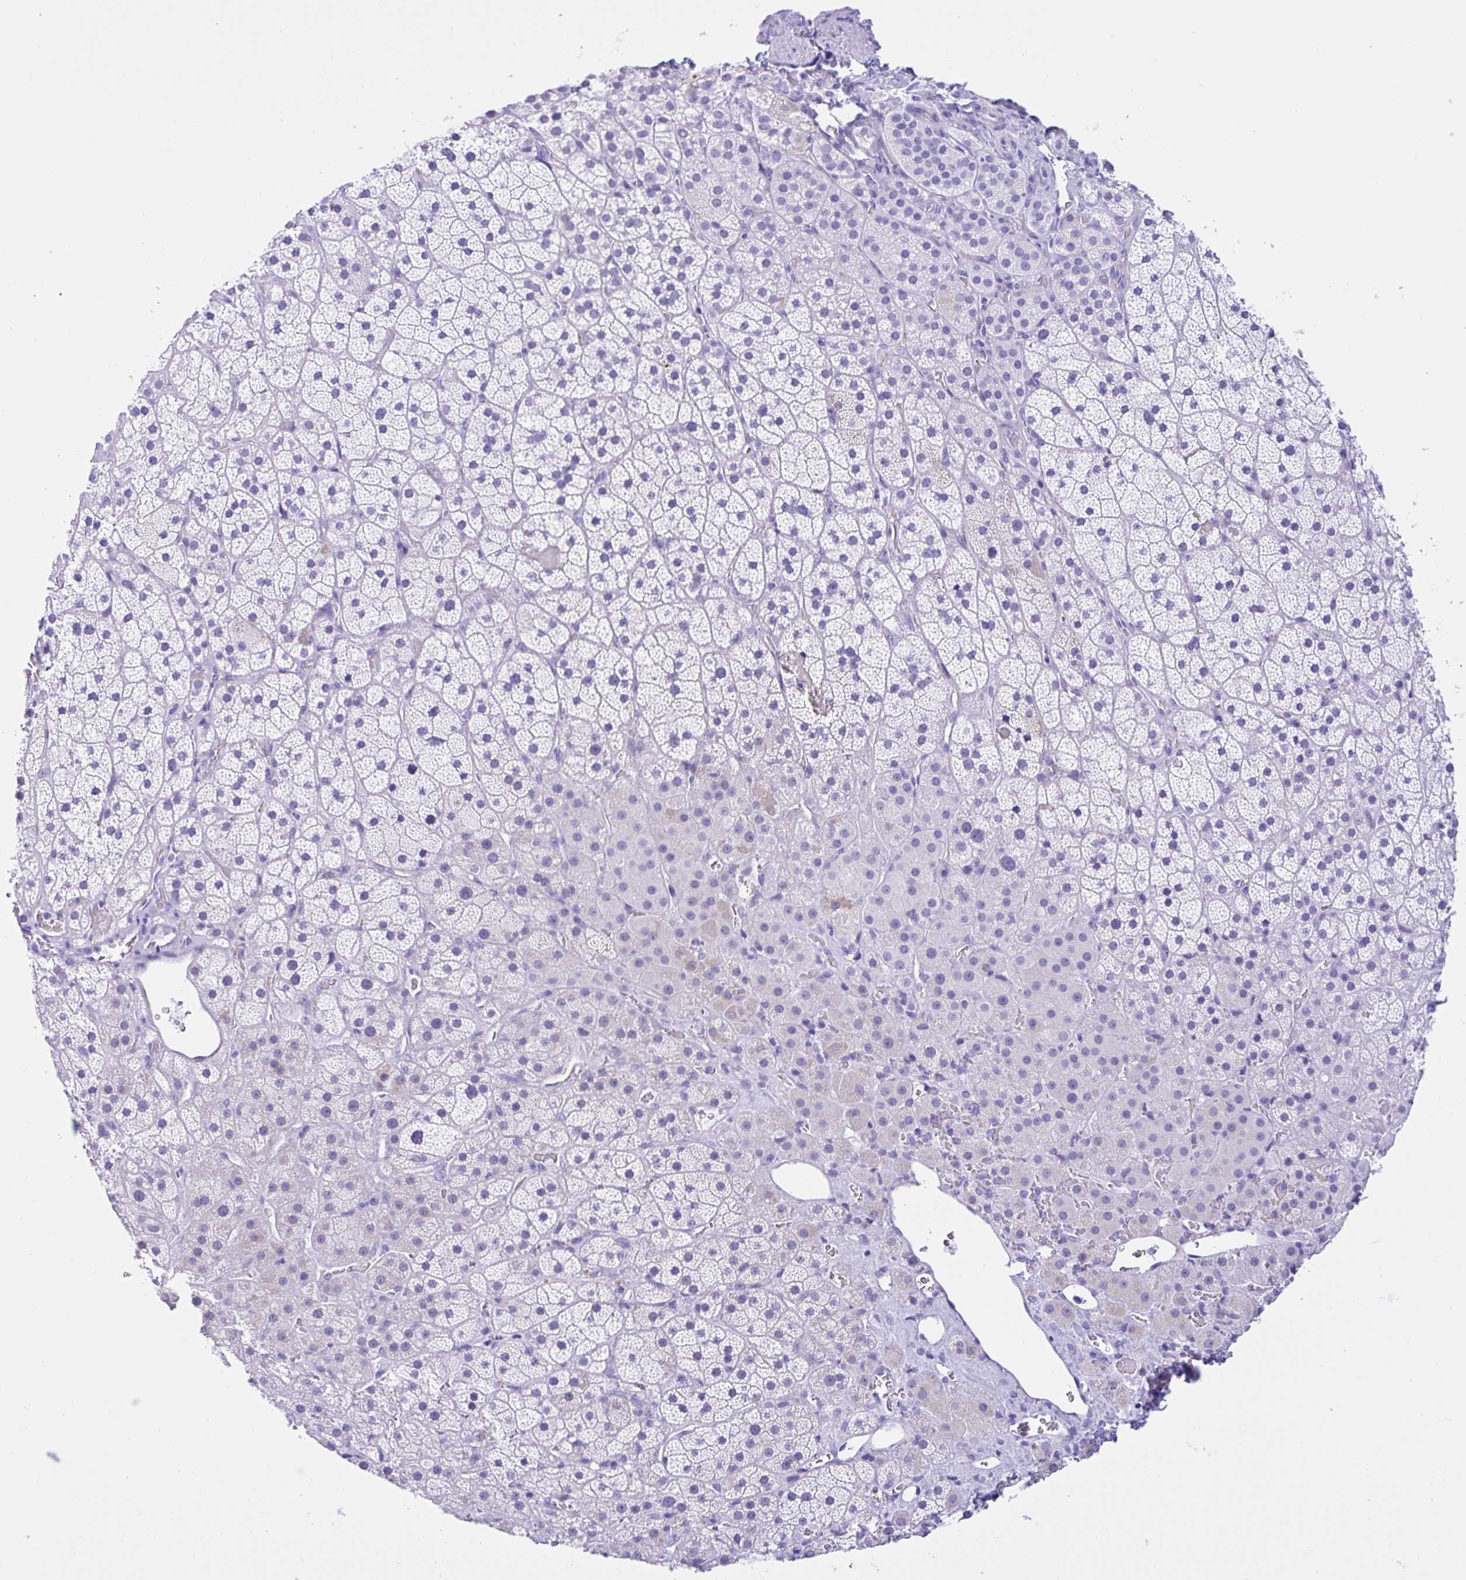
{"staining": {"intensity": "negative", "quantity": "none", "location": "none"}, "tissue": "adrenal gland", "cell_type": "Glandular cells", "image_type": "normal", "snomed": [{"axis": "morphology", "description": "Normal tissue, NOS"}, {"axis": "topography", "description": "Adrenal gland"}], "caption": "This image is of normal adrenal gland stained with immunohistochemistry to label a protein in brown with the nuclei are counter-stained blue. There is no staining in glandular cells. (DAB (3,3'-diaminobenzidine) immunohistochemistry, high magnification).", "gene": "IAPP", "patient": {"sex": "male", "age": 57}}